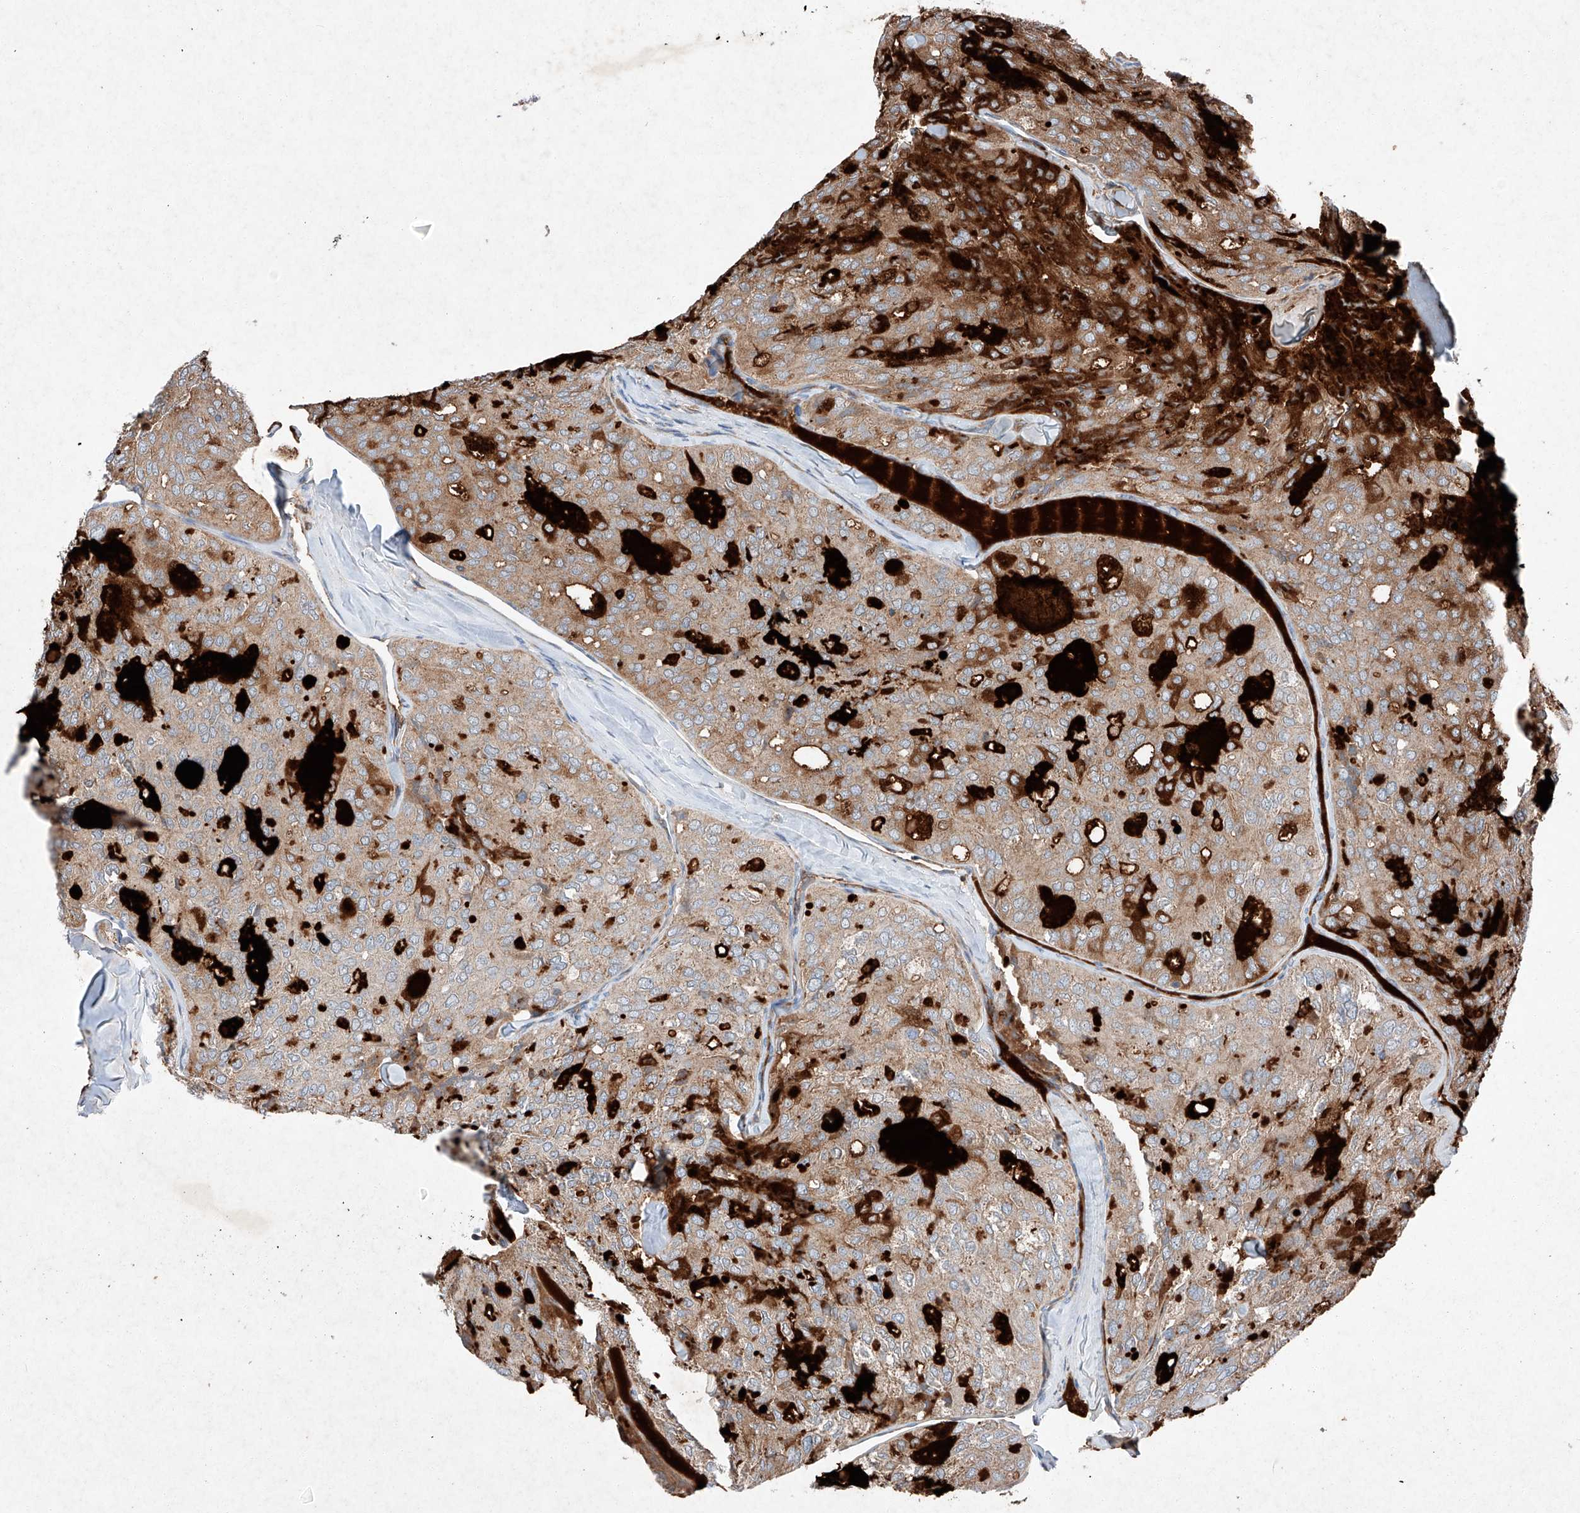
{"staining": {"intensity": "moderate", "quantity": "25%-75%", "location": "cytoplasmic/membranous"}, "tissue": "thyroid cancer", "cell_type": "Tumor cells", "image_type": "cancer", "snomed": [{"axis": "morphology", "description": "Follicular adenoma carcinoma, NOS"}, {"axis": "topography", "description": "Thyroid gland"}], "caption": "Protein staining reveals moderate cytoplasmic/membranous positivity in approximately 25%-75% of tumor cells in thyroid cancer.", "gene": "RUSC1", "patient": {"sex": "male", "age": 75}}